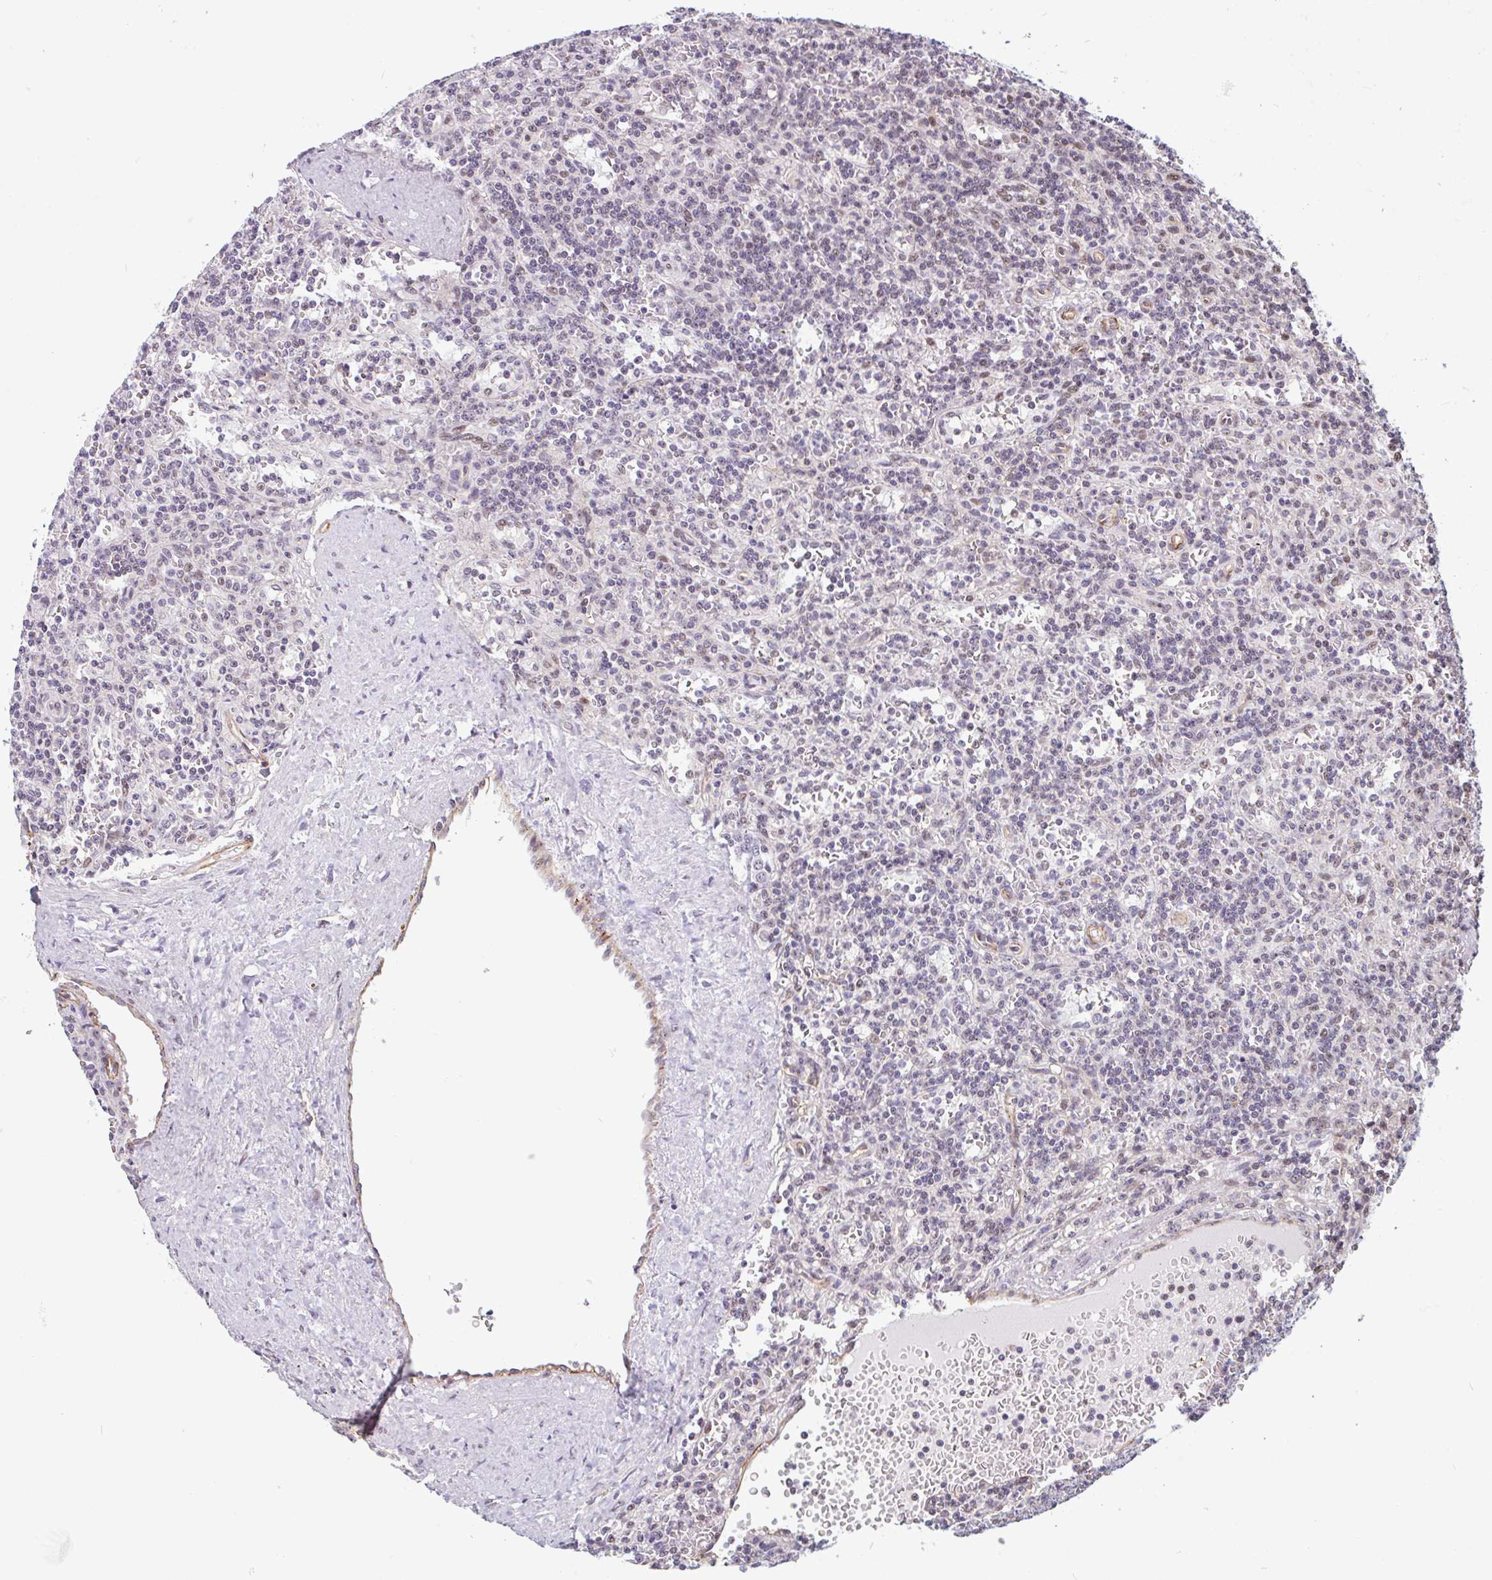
{"staining": {"intensity": "weak", "quantity": "25%-75%", "location": "nuclear"}, "tissue": "lymphoma", "cell_type": "Tumor cells", "image_type": "cancer", "snomed": [{"axis": "morphology", "description": "Malignant lymphoma, non-Hodgkin's type, Low grade"}, {"axis": "topography", "description": "Spleen"}], "caption": "A histopathology image of human low-grade malignant lymphoma, non-Hodgkin's type stained for a protein demonstrates weak nuclear brown staining in tumor cells.", "gene": "ZNF689", "patient": {"sex": "male", "age": 73}}